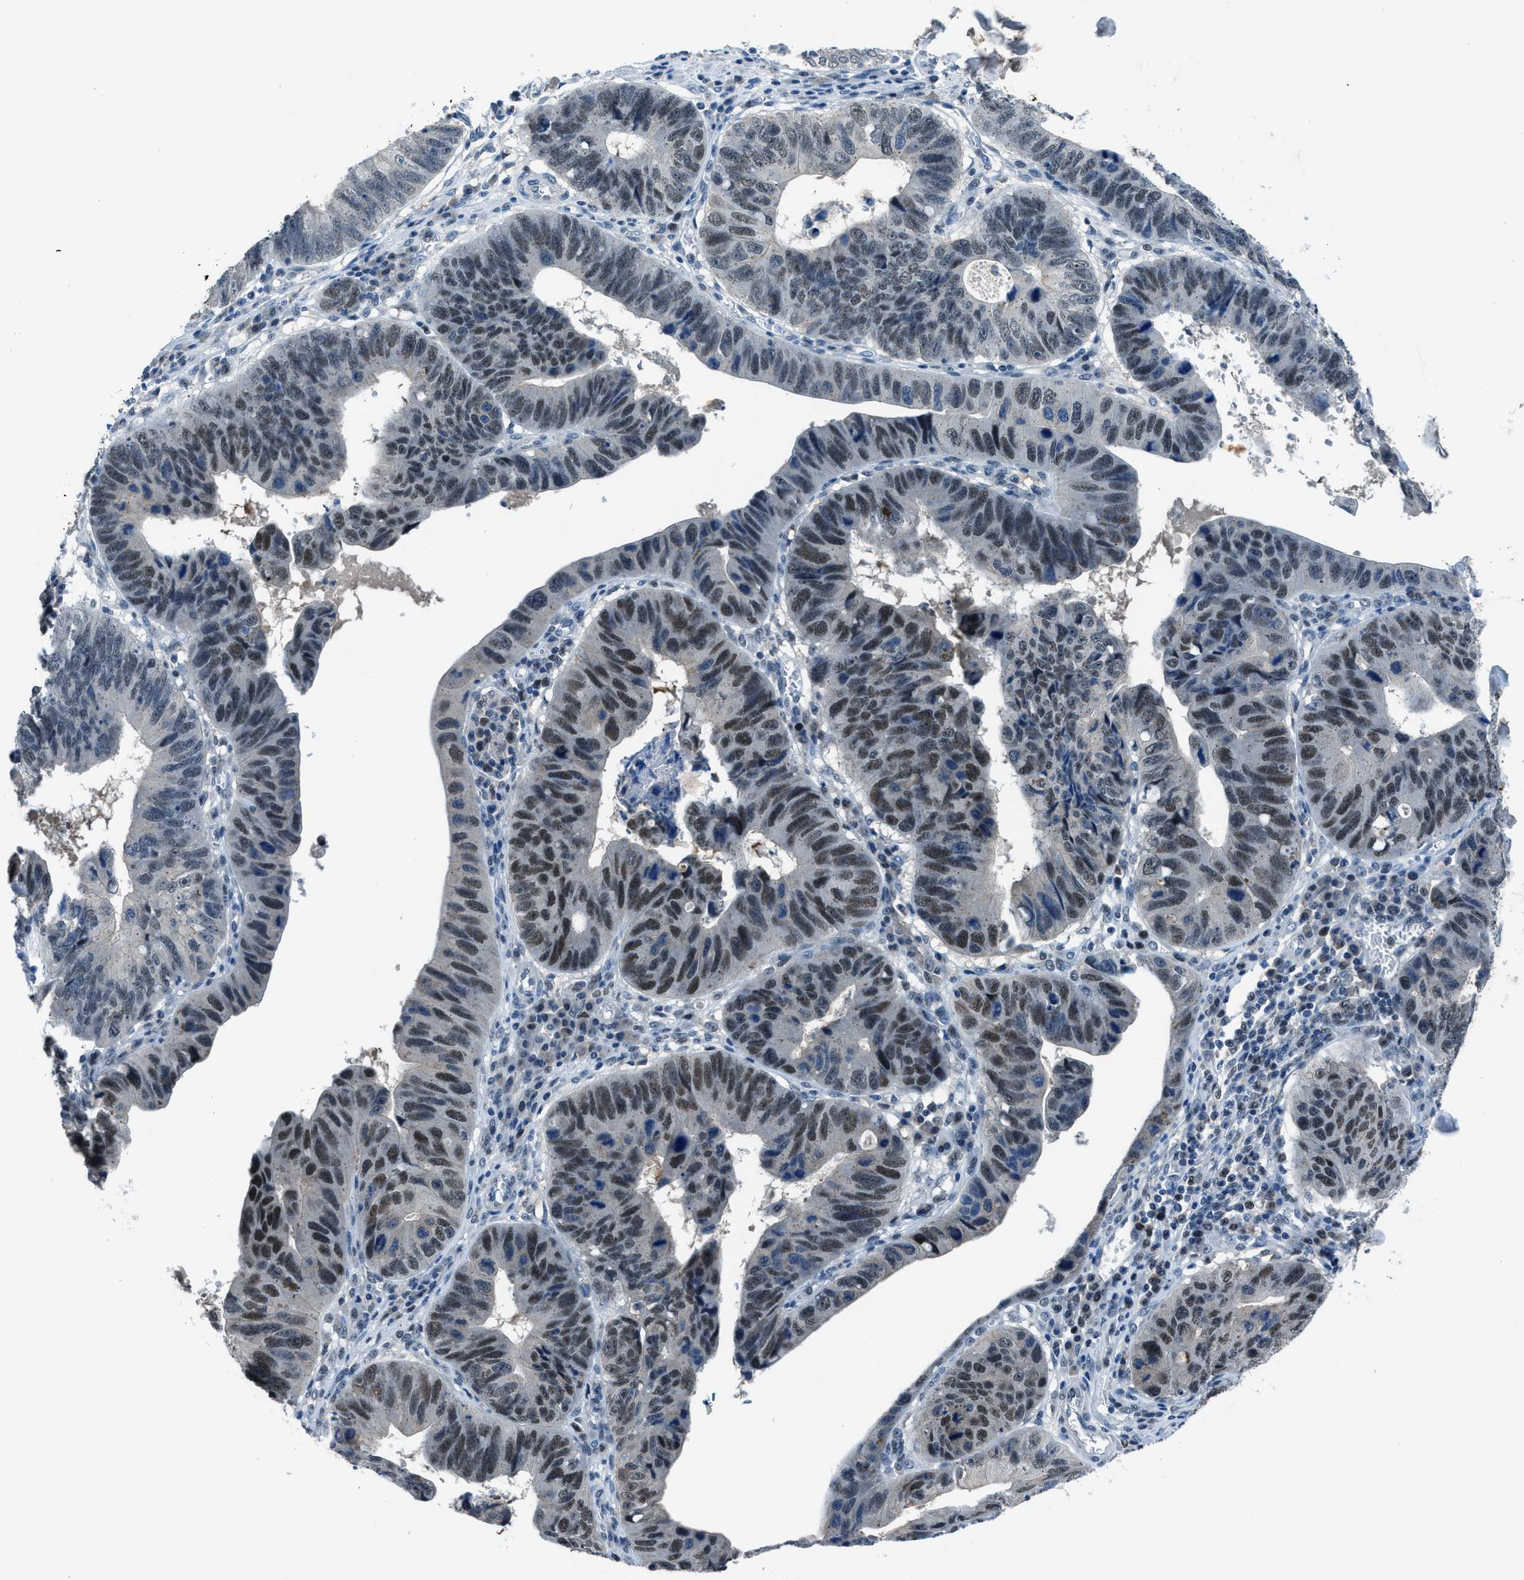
{"staining": {"intensity": "moderate", "quantity": ">75%", "location": "nuclear"}, "tissue": "stomach cancer", "cell_type": "Tumor cells", "image_type": "cancer", "snomed": [{"axis": "morphology", "description": "Adenocarcinoma, NOS"}, {"axis": "topography", "description": "Stomach"}], "caption": "Stomach cancer (adenocarcinoma) stained with DAB IHC shows medium levels of moderate nuclear expression in about >75% of tumor cells. The protein of interest is shown in brown color, while the nuclei are stained blue.", "gene": "DUSP19", "patient": {"sex": "male", "age": 59}}